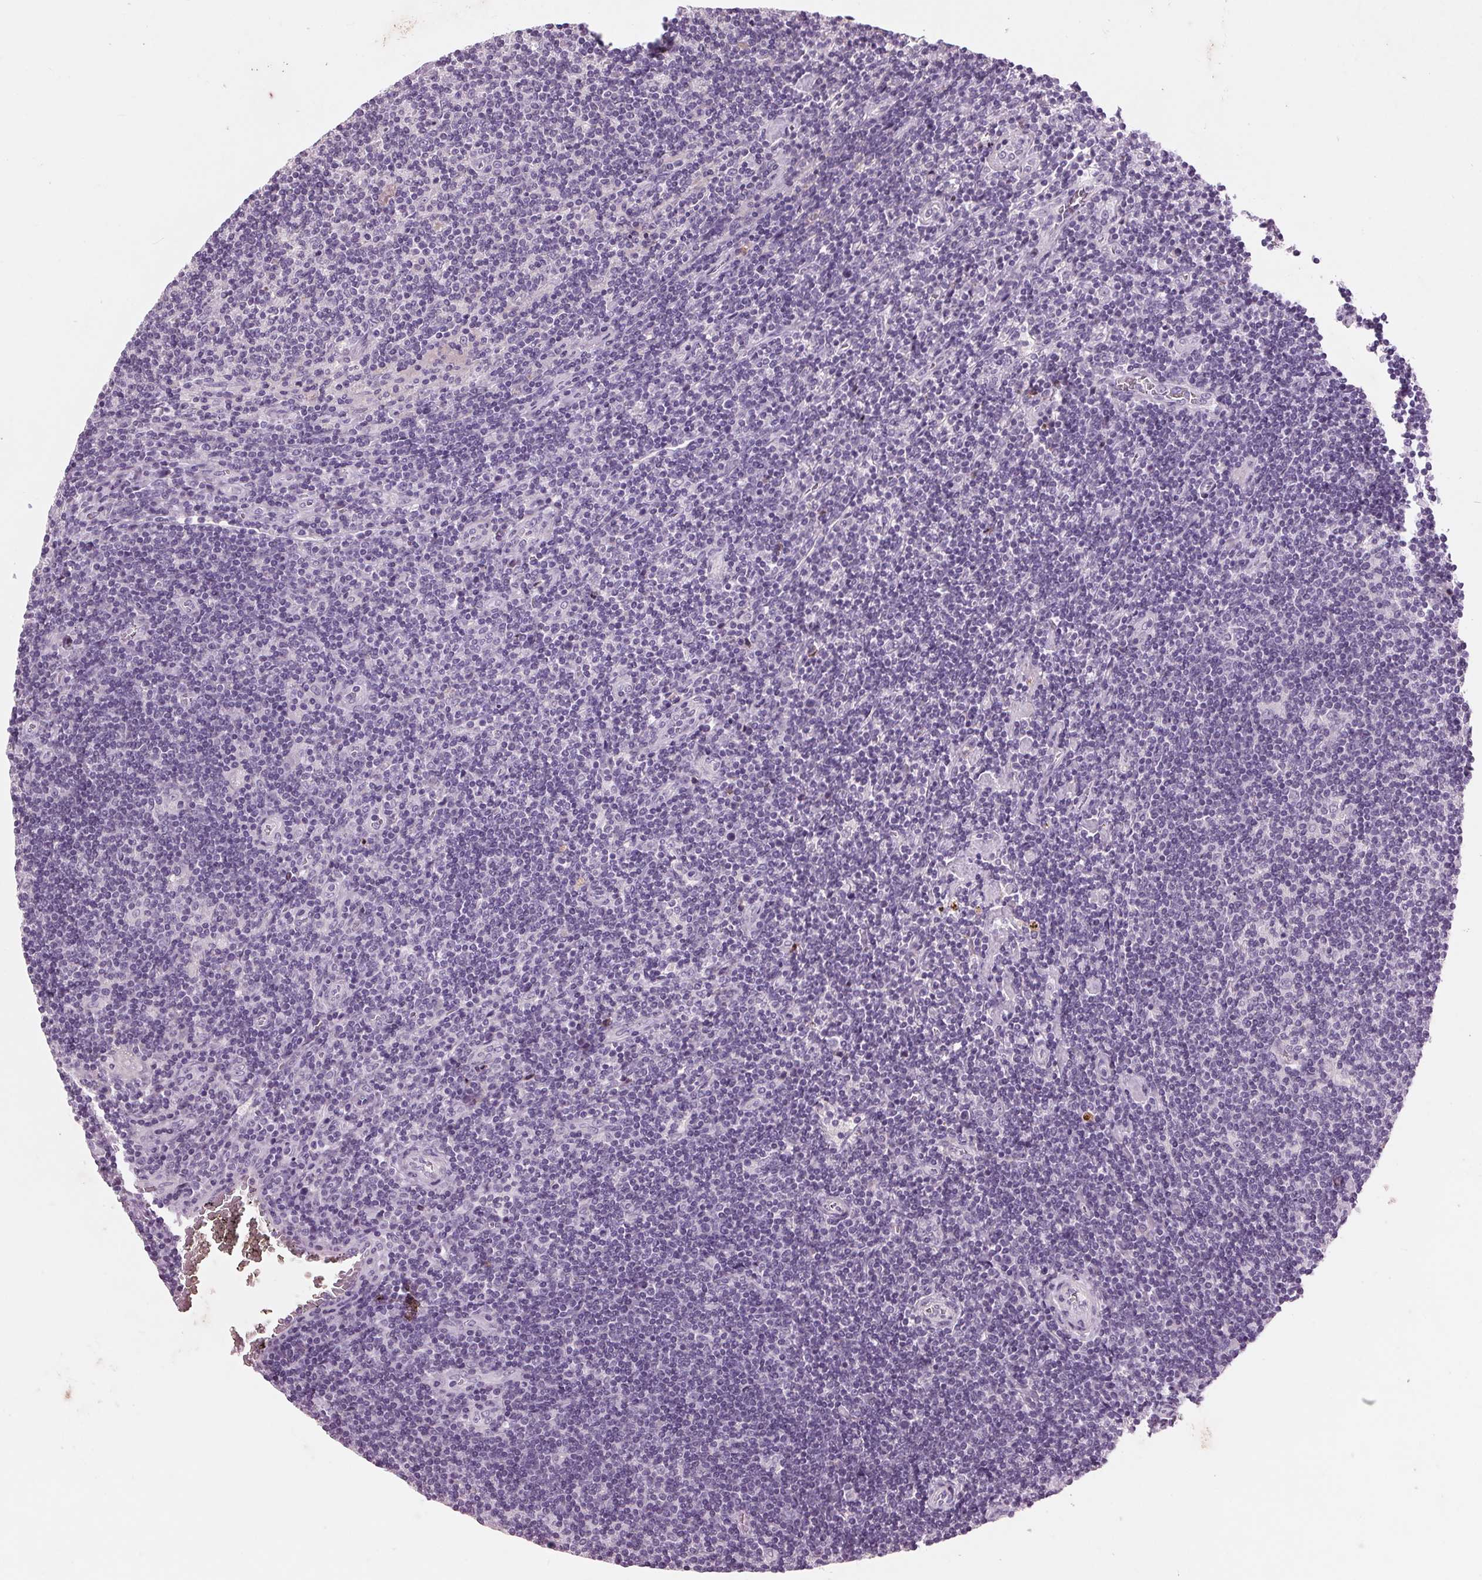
{"staining": {"intensity": "negative", "quantity": "none", "location": "none"}, "tissue": "lymphoma", "cell_type": "Tumor cells", "image_type": "cancer", "snomed": [{"axis": "morphology", "description": "Hodgkin's disease, NOS"}, {"axis": "topography", "description": "Lymph node"}], "caption": "Immunohistochemistry histopathology image of neoplastic tissue: human lymphoma stained with DAB exhibits no significant protein positivity in tumor cells.", "gene": "C6", "patient": {"sex": "male", "age": 40}}